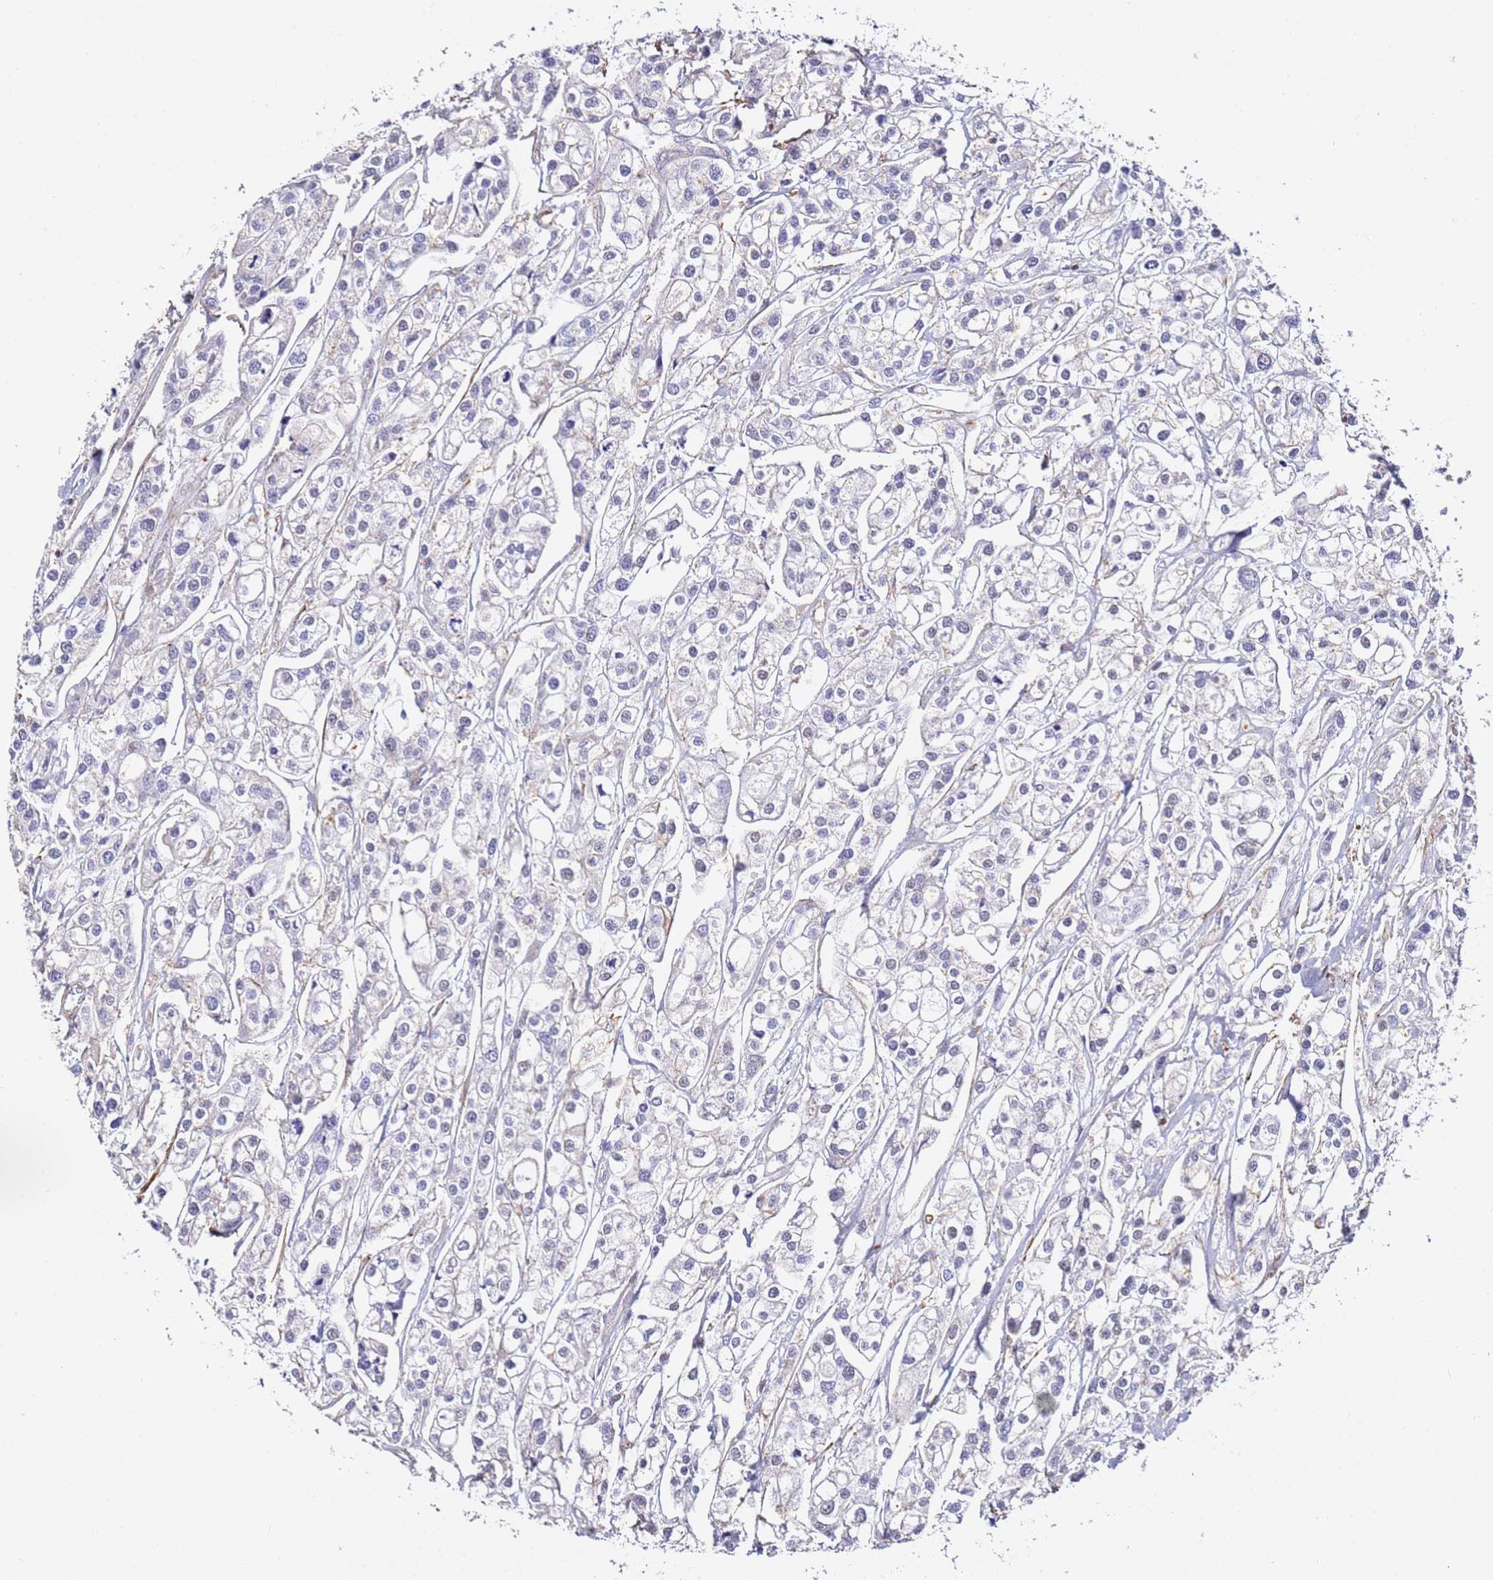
{"staining": {"intensity": "negative", "quantity": "none", "location": "none"}, "tissue": "urothelial cancer", "cell_type": "Tumor cells", "image_type": "cancer", "snomed": [{"axis": "morphology", "description": "Urothelial carcinoma, High grade"}, {"axis": "topography", "description": "Urinary bladder"}], "caption": "High magnification brightfield microscopy of urothelial cancer stained with DAB (brown) and counterstained with hematoxylin (blue): tumor cells show no significant positivity.", "gene": "ZNF671", "patient": {"sex": "male", "age": 67}}